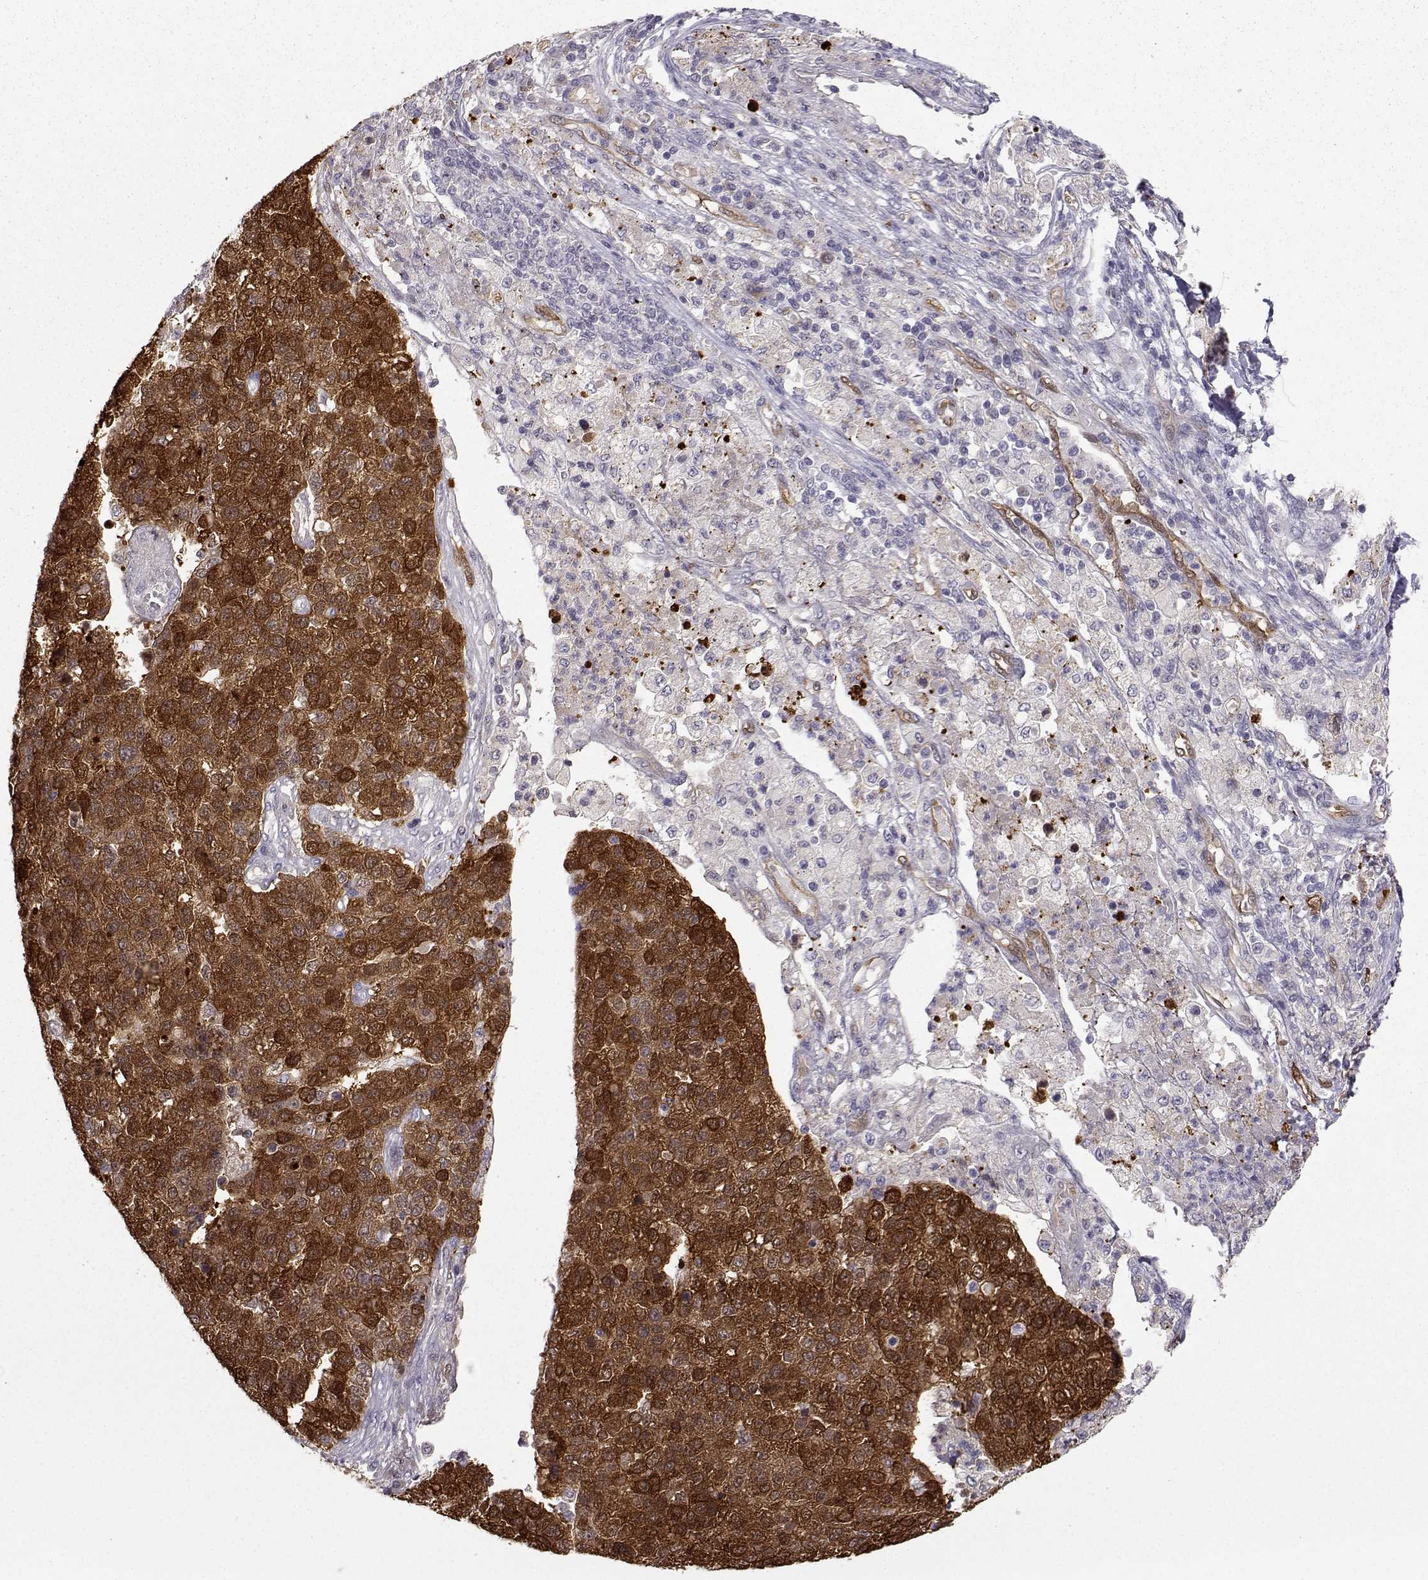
{"staining": {"intensity": "strong", "quantity": ">75%", "location": "cytoplasmic/membranous,nuclear"}, "tissue": "pancreatic cancer", "cell_type": "Tumor cells", "image_type": "cancer", "snomed": [{"axis": "morphology", "description": "Adenocarcinoma, NOS"}, {"axis": "topography", "description": "Pancreas"}], "caption": "Immunohistochemical staining of human pancreatic adenocarcinoma exhibits high levels of strong cytoplasmic/membranous and nuclear positivity in about >75% of tumor cells.", "gene": "NQO1", "patient": {"sex": "female", "age": 61}}